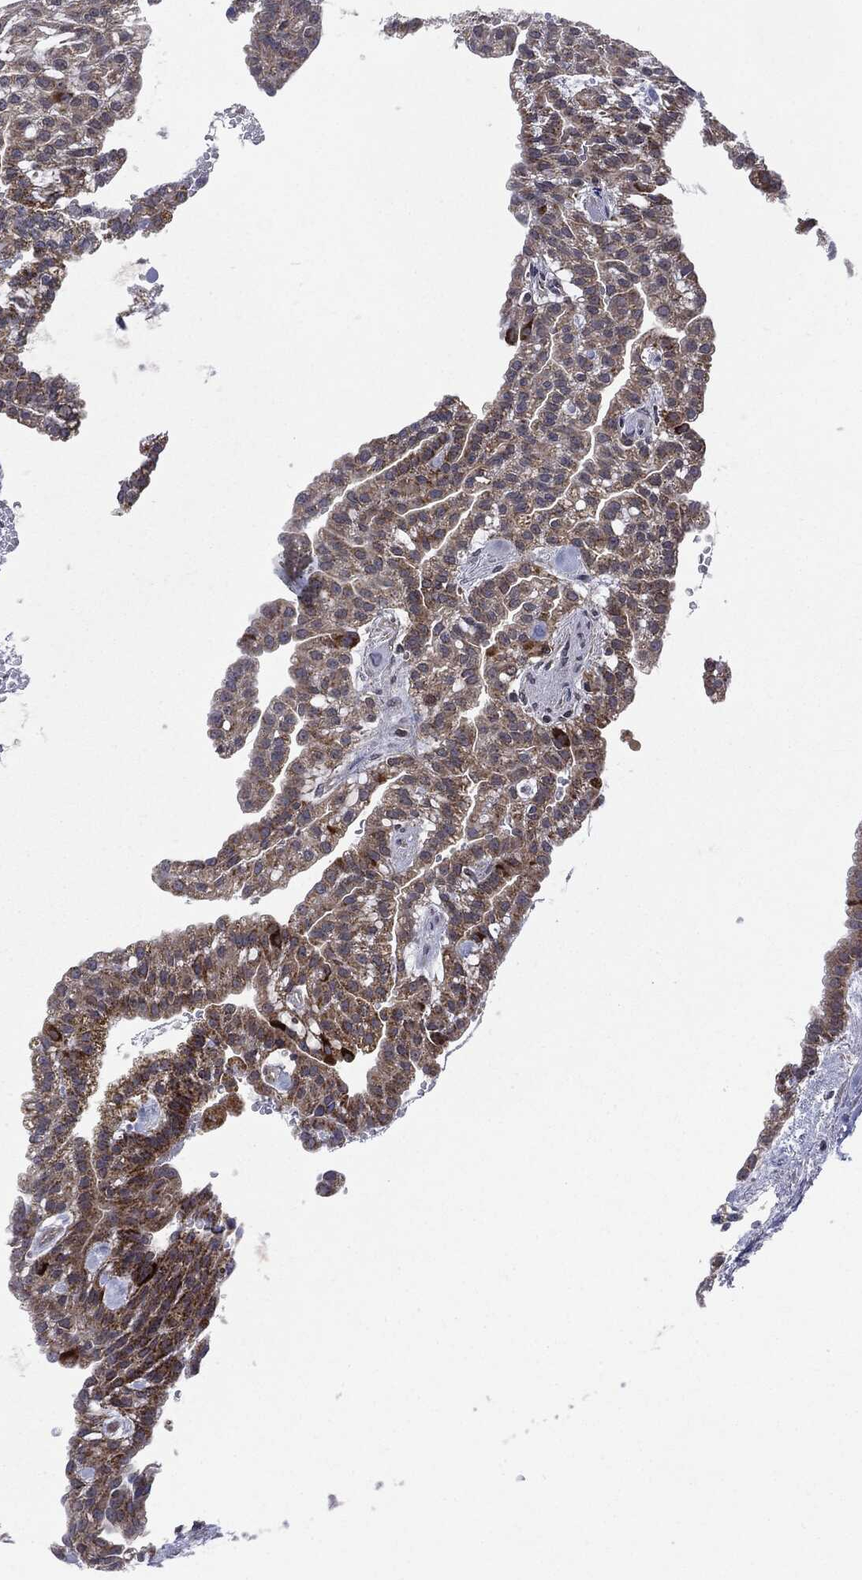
{"staining": {"intensity": "moderate", "quantity": "<25%", "location": "cytoplasmic/membranous"}, "tissue": "renal cancer", "cell_type": "Tumor cells", "image_type": "cancer", "snomed": [{"axis": "morphology", "description": "Adenocarcinoma, NOS"}, {"axis": "topography", "description": "Kidney"}], "caption": "Immunohistochemical staining of renal cancer exhibits low levels of moderate cytoplasmic/membranous staining in about <25% of tumor cells. The protein of interest is stained brown, and the nuclei are stained in blue (DAB IHC with brightfield microscopy, high magnification).", "gene": "PTPA", "patient": {"sex": "male", "age": 63}}